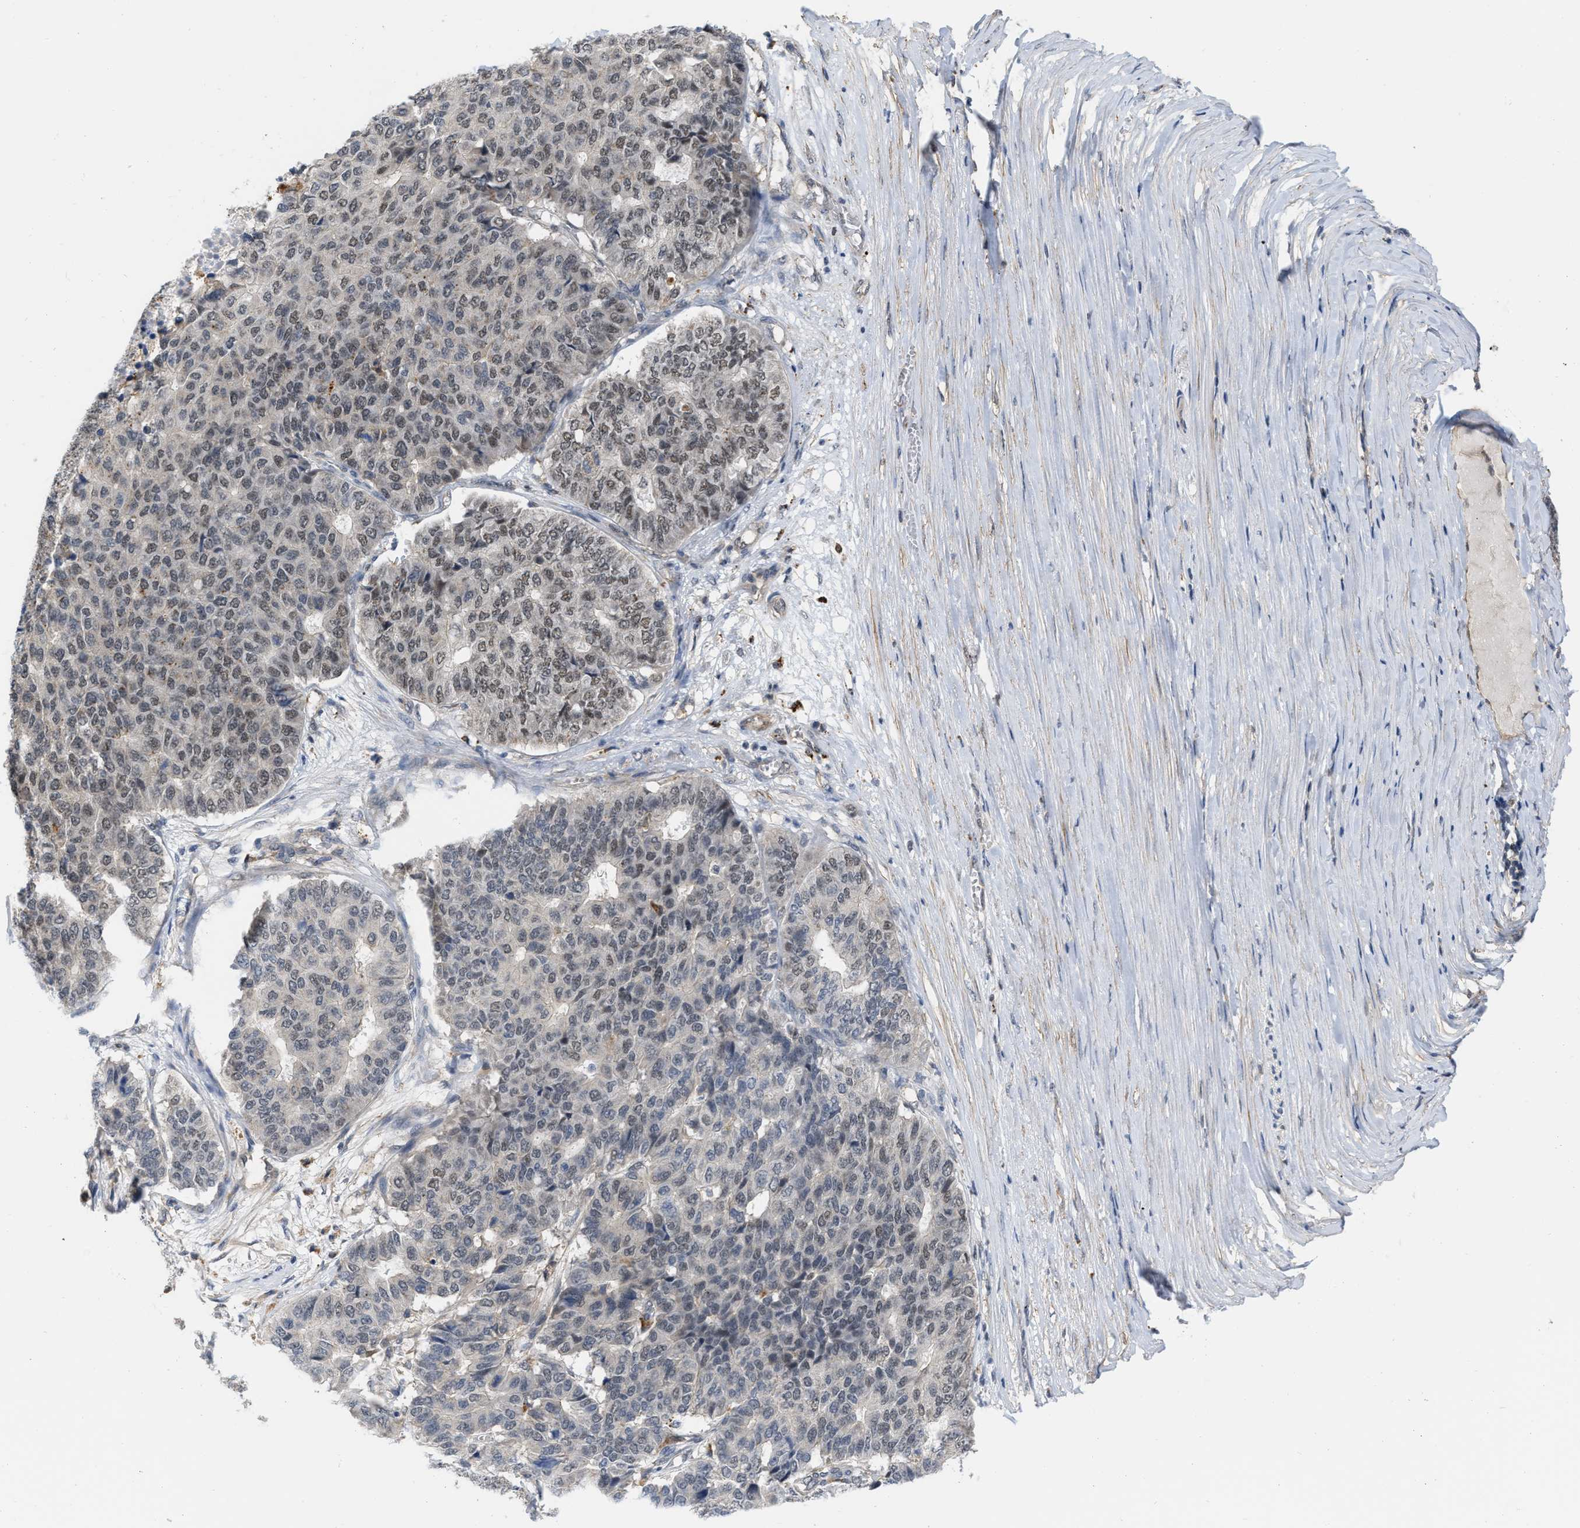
{"staining": {"intensity": "negative", "quantity": "none", "location": "none"}, "tissue": "pancreatic cancer", "cell_type": "Tumor cells", "image_type": "cancer", "snomed": [{"axis": "morphology", "description": "Adenocarcinoma, NOS"}, {"axis": "topography", "description": "Pancreas"}], "caption": "Immunohistochemistry (IHC) of pancreatic cancer shows no staining in tumor cells.", "gene": "NAPEPLD", "patient": {"sex": "male", "age": 50}}